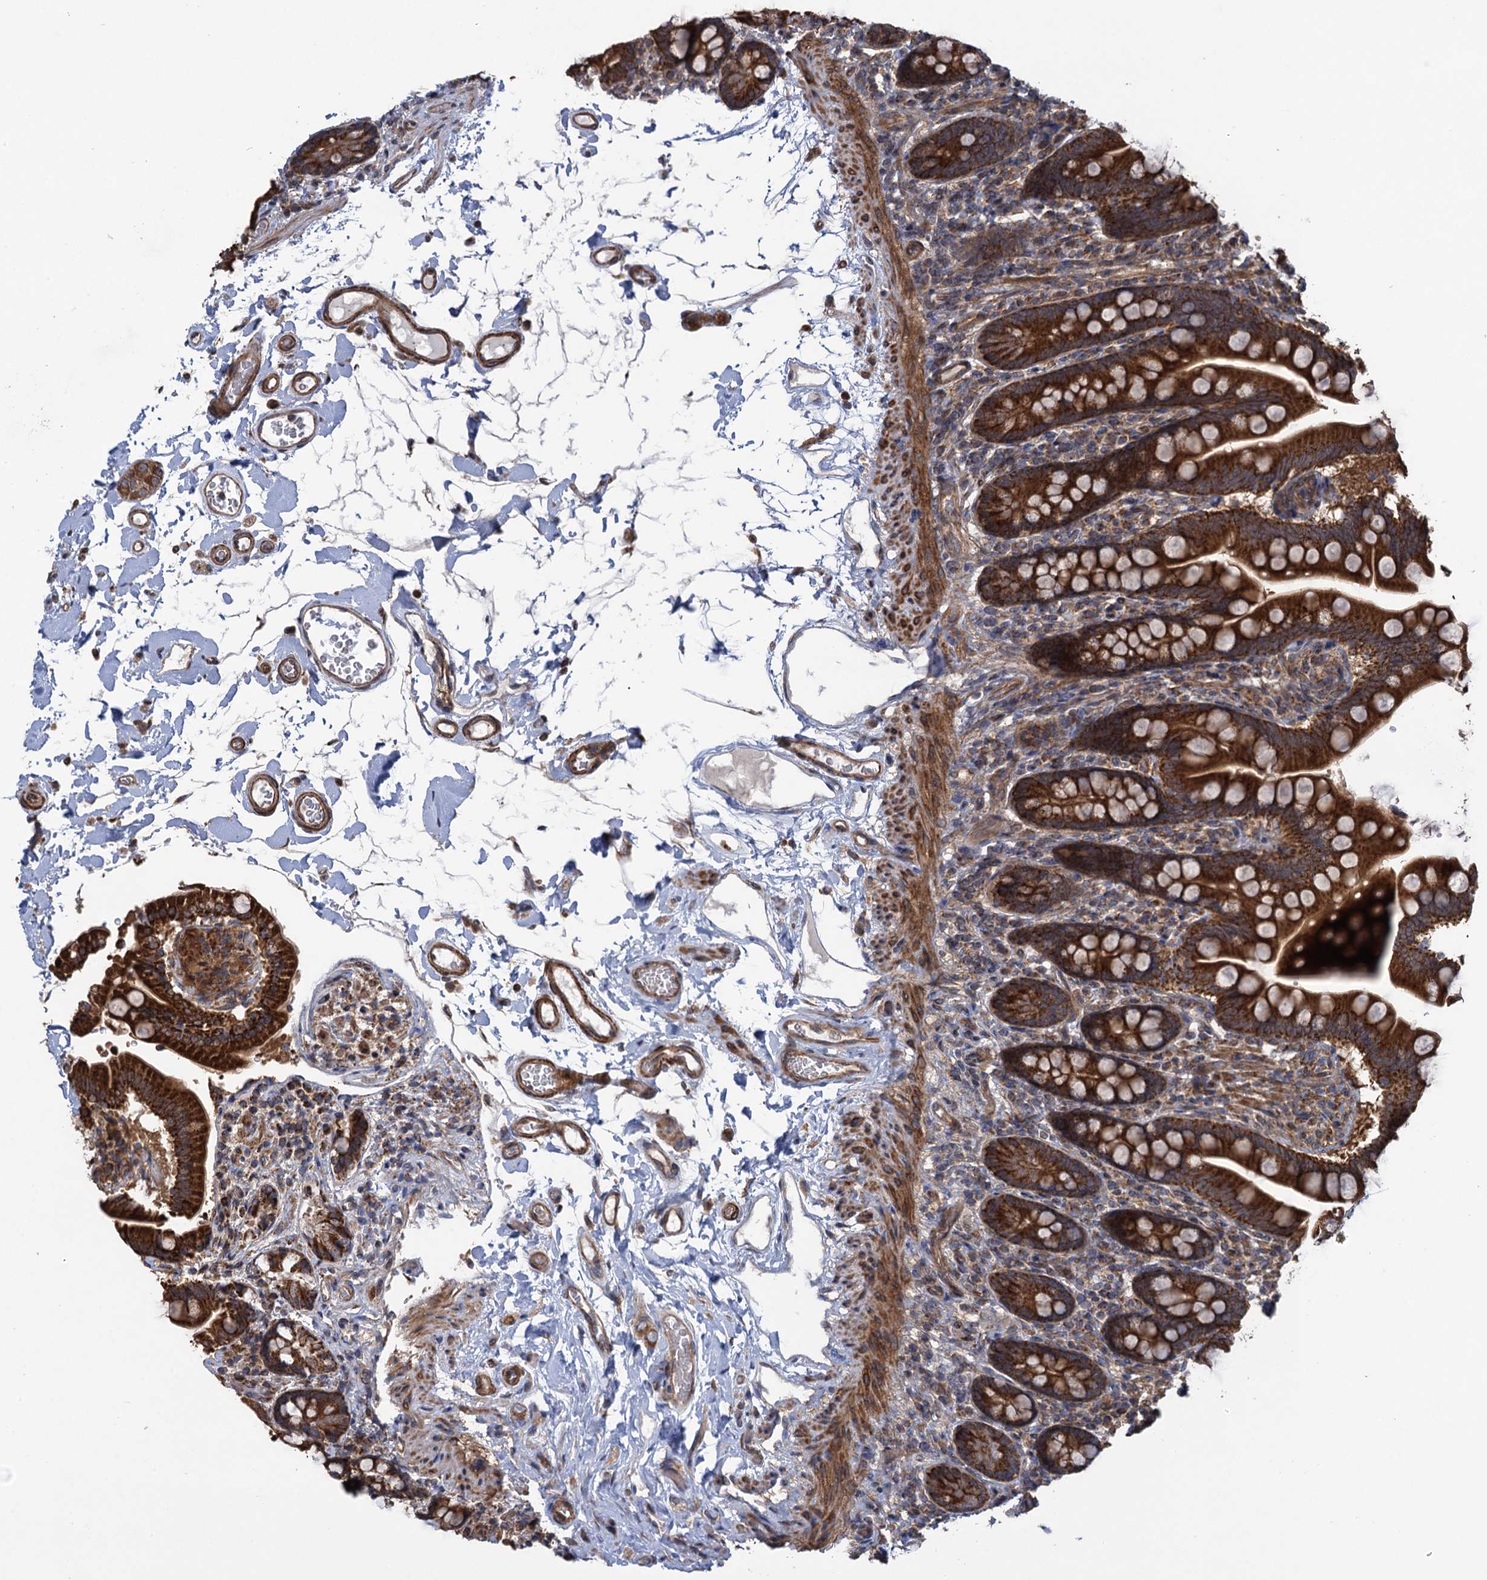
{"staining": {"intensity": "strong", "quantity": ">75%", "location": "cytoplasmic/membranous"}, "tissue": "small intestine", "cell_type": "Glandular cells", "image_type": "normal", "snomed": [{"axis": "morphology", "description": "Normal tissue, NOS"}, {"axis": "topography", "description": "Small intestine"}], "caption": "Small intestine stained with a brown dye displays strong cytoplasmic/membranous positive positivity in approximately >75% of glandular cells.", "gene": "HAUS1", "patient": {"sex": "female", "age": 64}}